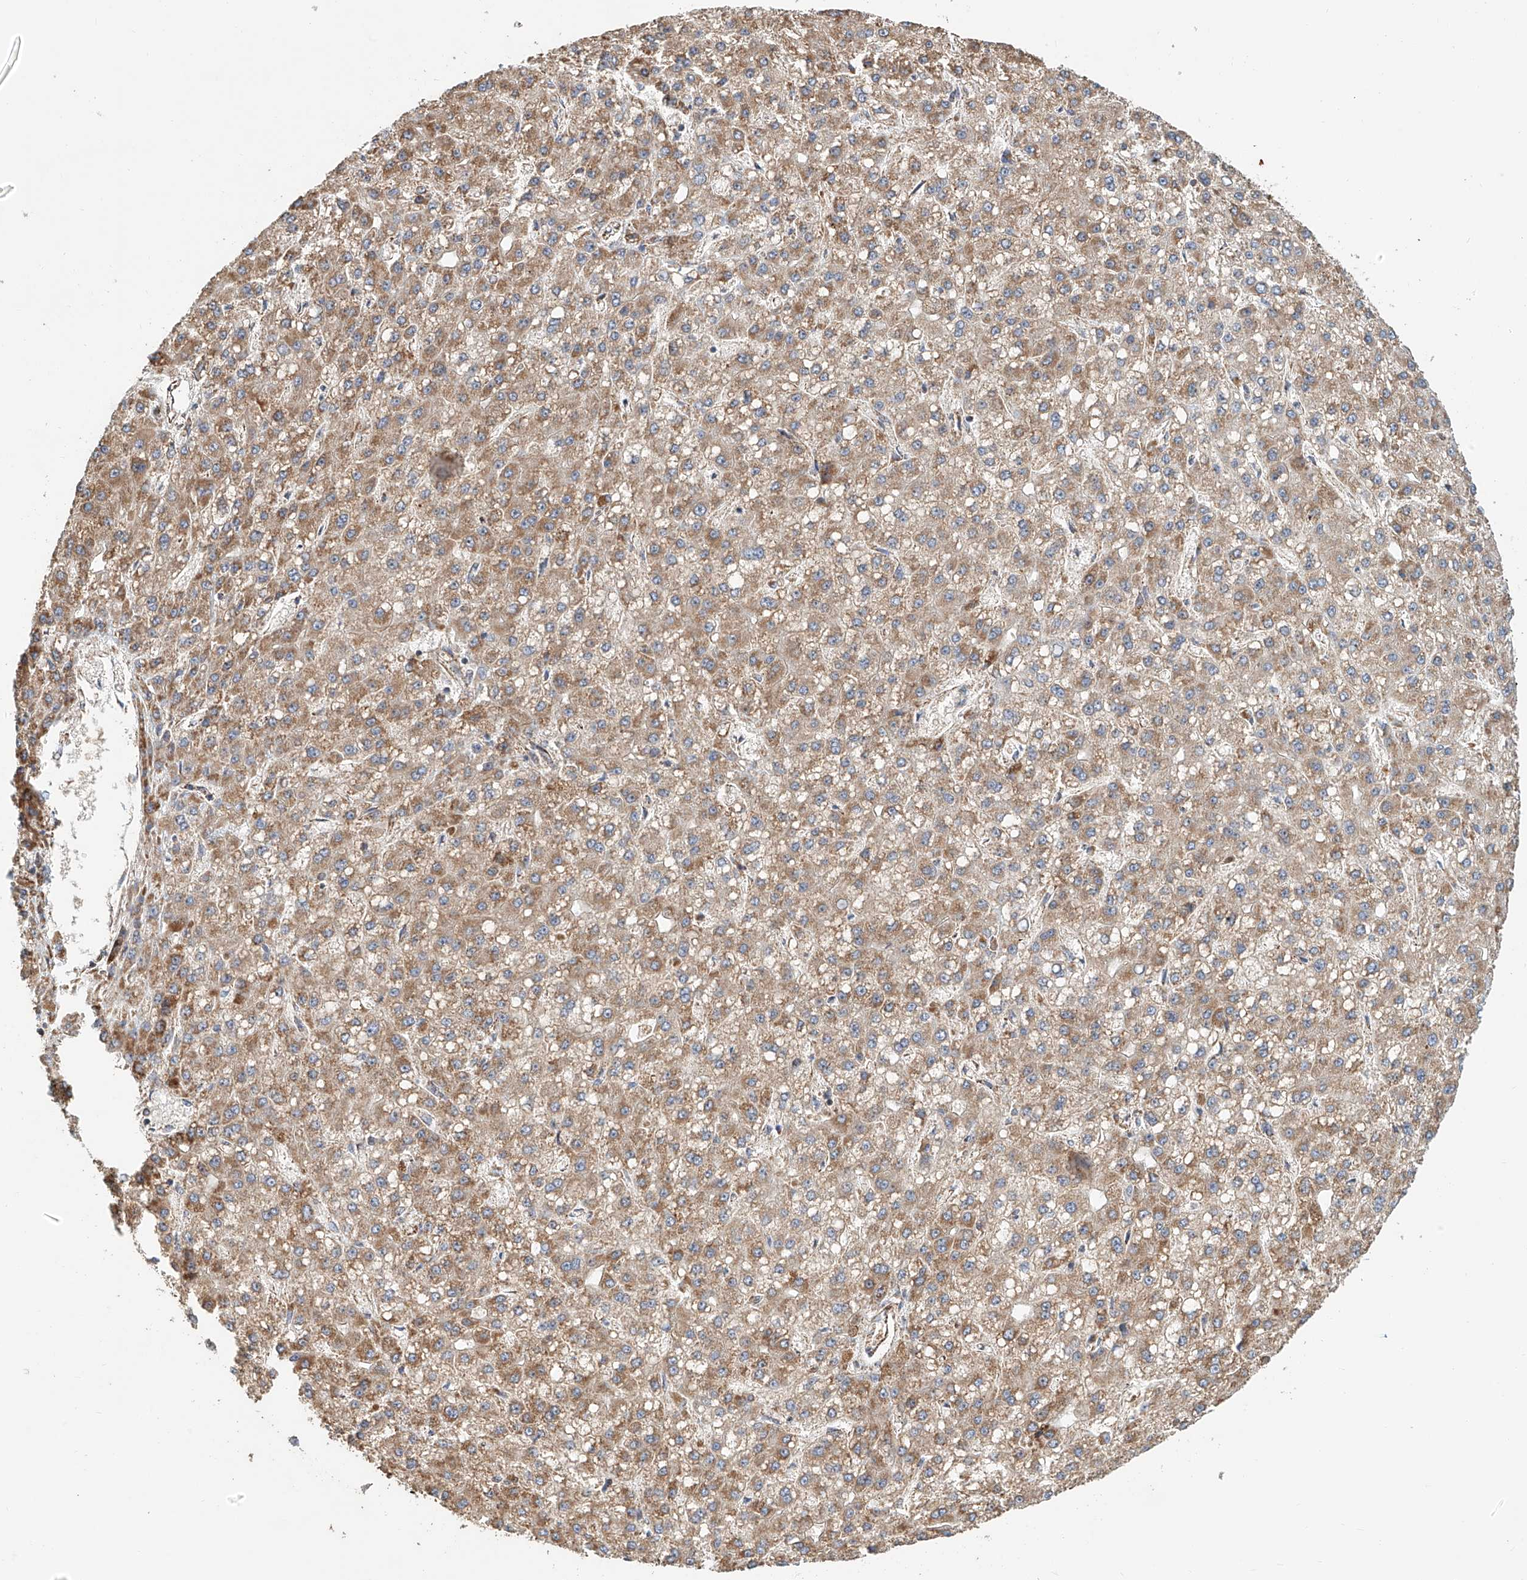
{"staining": {"intensity": "moderate", "quantity": ">75%", "location": "cytoplasmic/membranous"}, "tissue": "liver cancer", "cell_type": "Tumor cells", "image_type": "cancer", "snomed": [{"axis": "morphology", "description": "Carcinoma, Hepatocellular, NOS"}, {"axis": "topography", "description": "Liver"}], "caption": "Hepatocellular carcinoma (liver) was stained to show a protein in brown. There is medium levels of moderate cytoplasmic/membranous staining in about >75% of tumor cells. Nuclei are stained in blue.", "gene": "MCL1", "patient": {"sex": "male", "age": 67}}